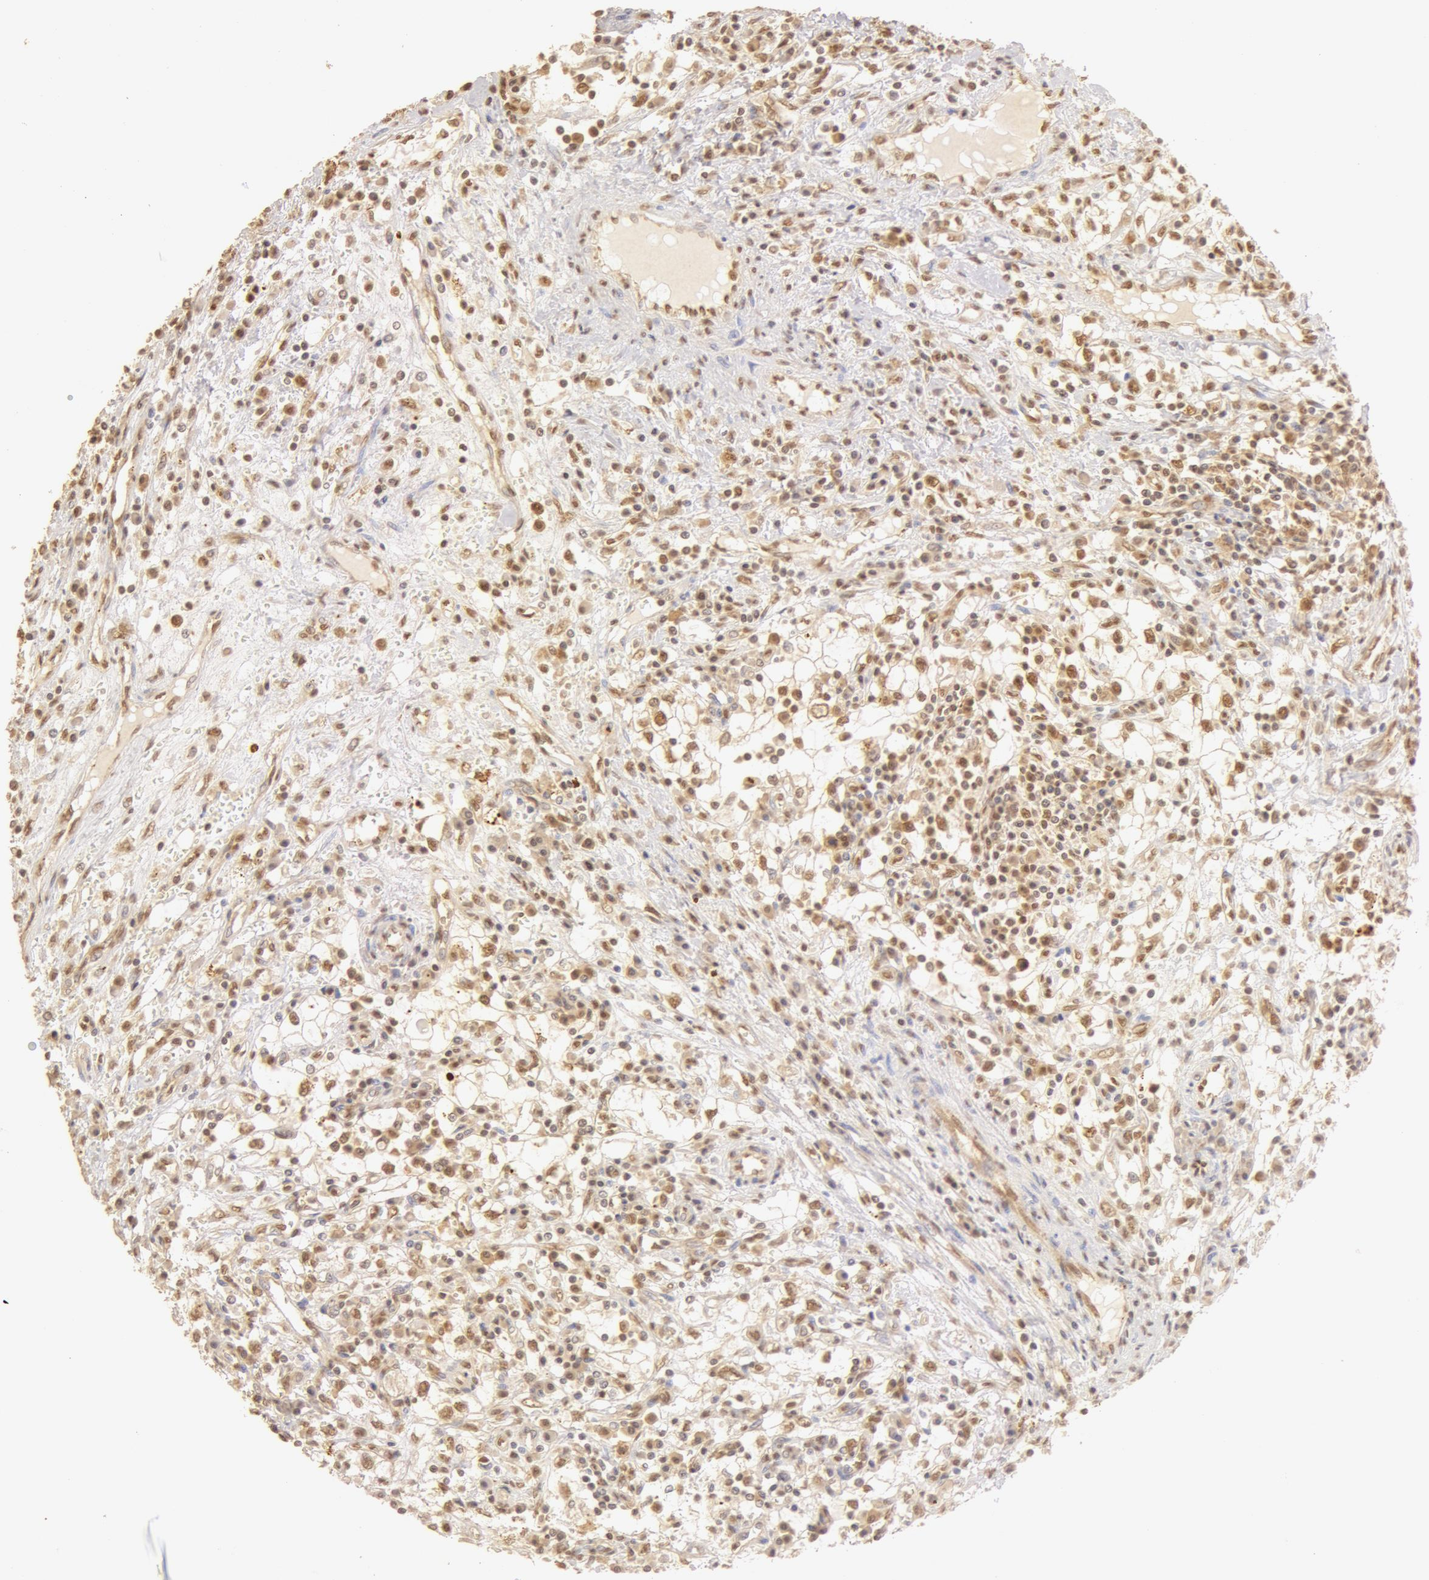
{"staining": {"intensity": "moderate", "quantity": ">75%", "location": "cytoplasmic/membranous,nuclear"}, "tissue": "renal cancer", "cell_type": "Tumor cells", "image_type": "cancer", "snomed": [{"axis": "morphology", "description": "Adenocarcinoma, NOS"}, {"axis": "topography", "description": "Kidney"}], "caption": "Immunohistochemical staining of renal adenocarcinoma reveals moderate cytoplasmic/membranous and nuclear protein staining in about >75% of tumor cells.", "gene": "SNRNP70", "patient": {"sex": "male", "age": 82}}